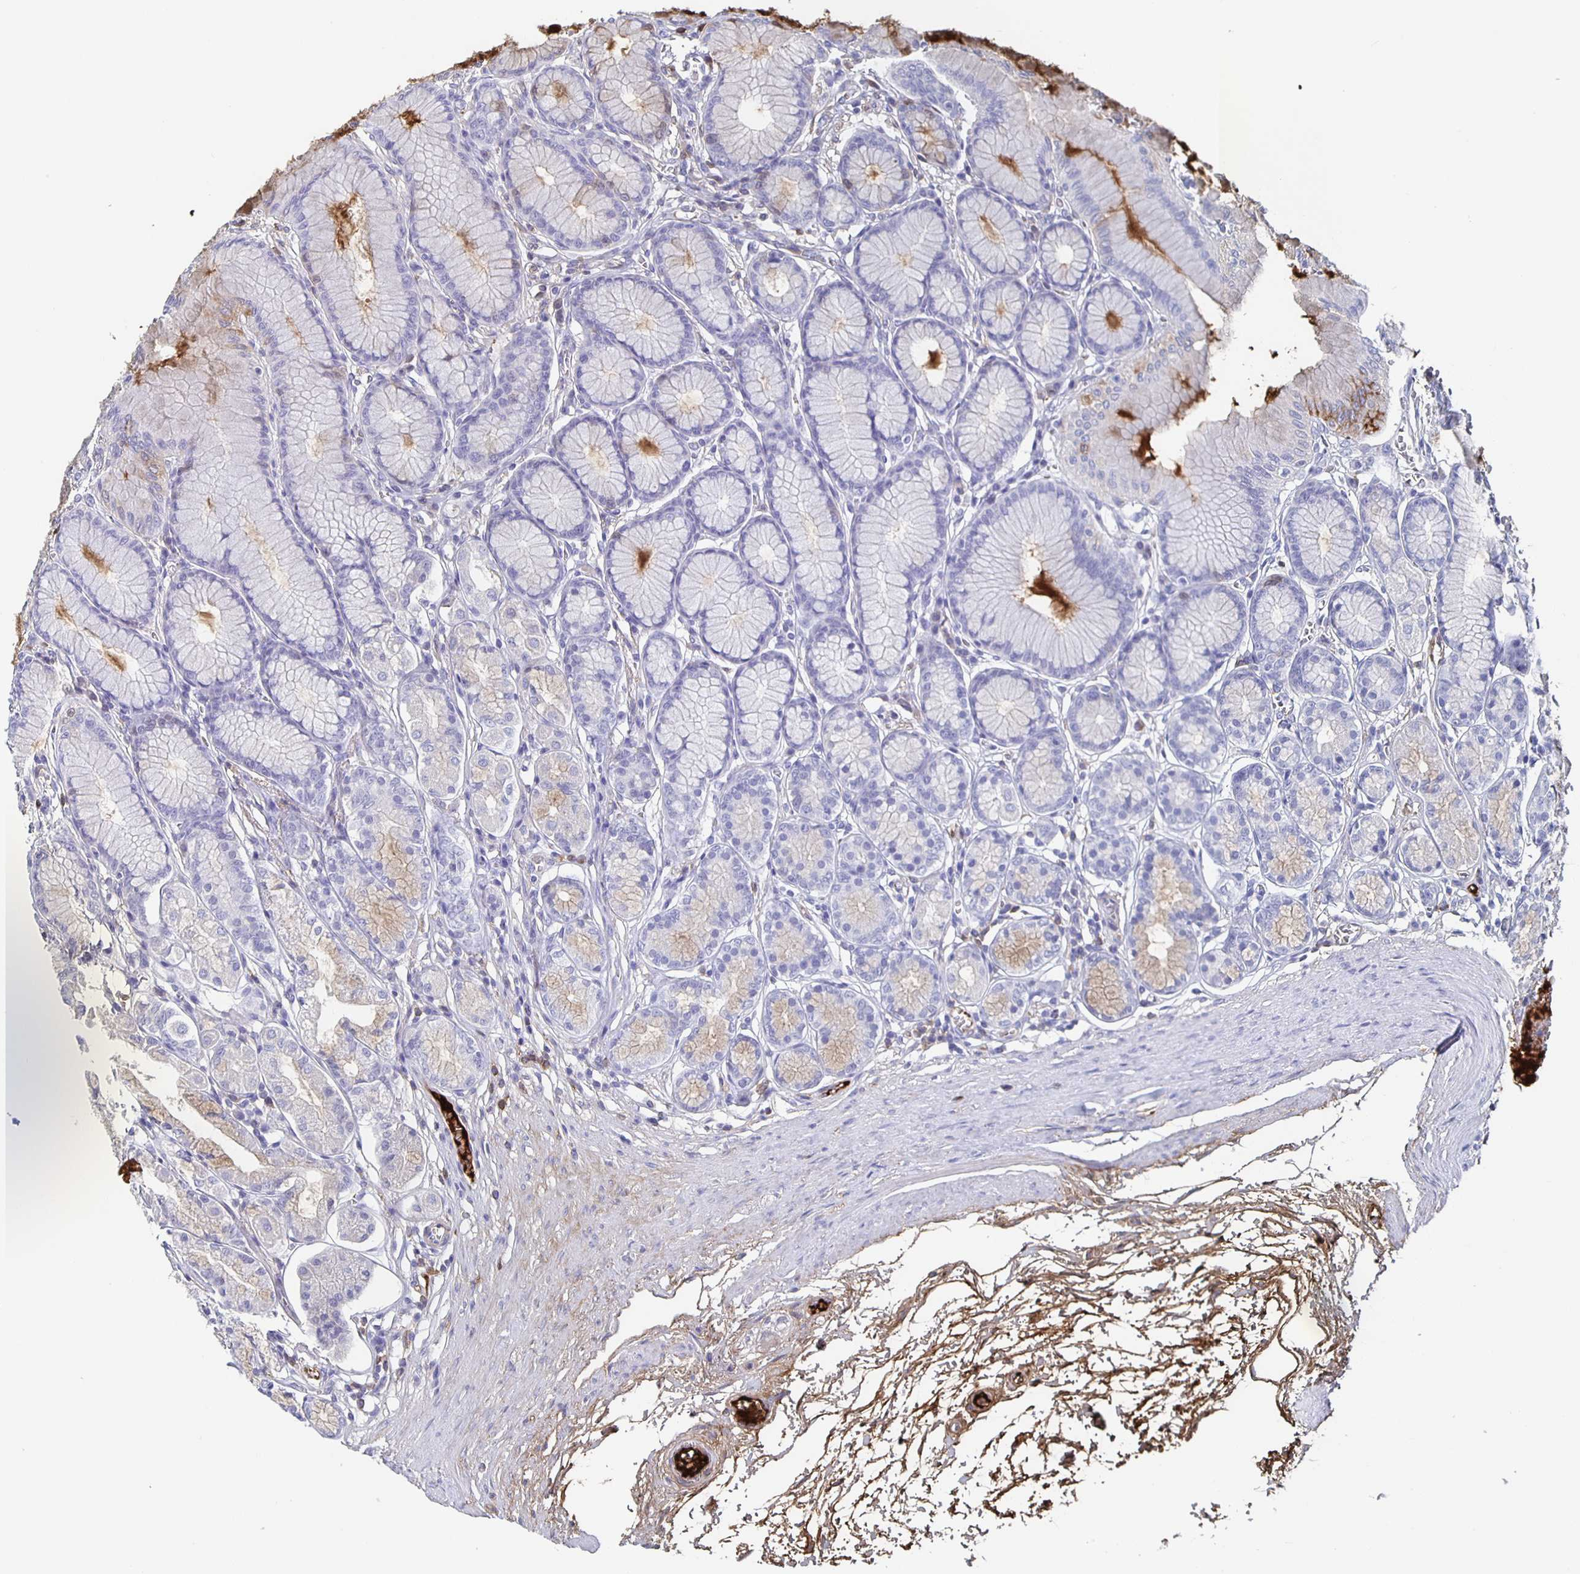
{"staining": {"intensity": "weak", "quantity": "<25%", "location": "cytoplasmic/membranous"}, "tissue": "stomach", "cell_type": "Glandular cells", "image_type": "normal", "snomed": [{"axis": "morphology", "description": "Normal tissue, NOS"}, {"axis": "topography", "description": "Stomach"}, {"axis": "topography", "description": "Stomach, lower"}], "caption": "Stomach stained for a protein using immunohistochemistry displays no expression glandular cells.", "gene": "FGA", "patient": {"sex": "male", "age": 76}}